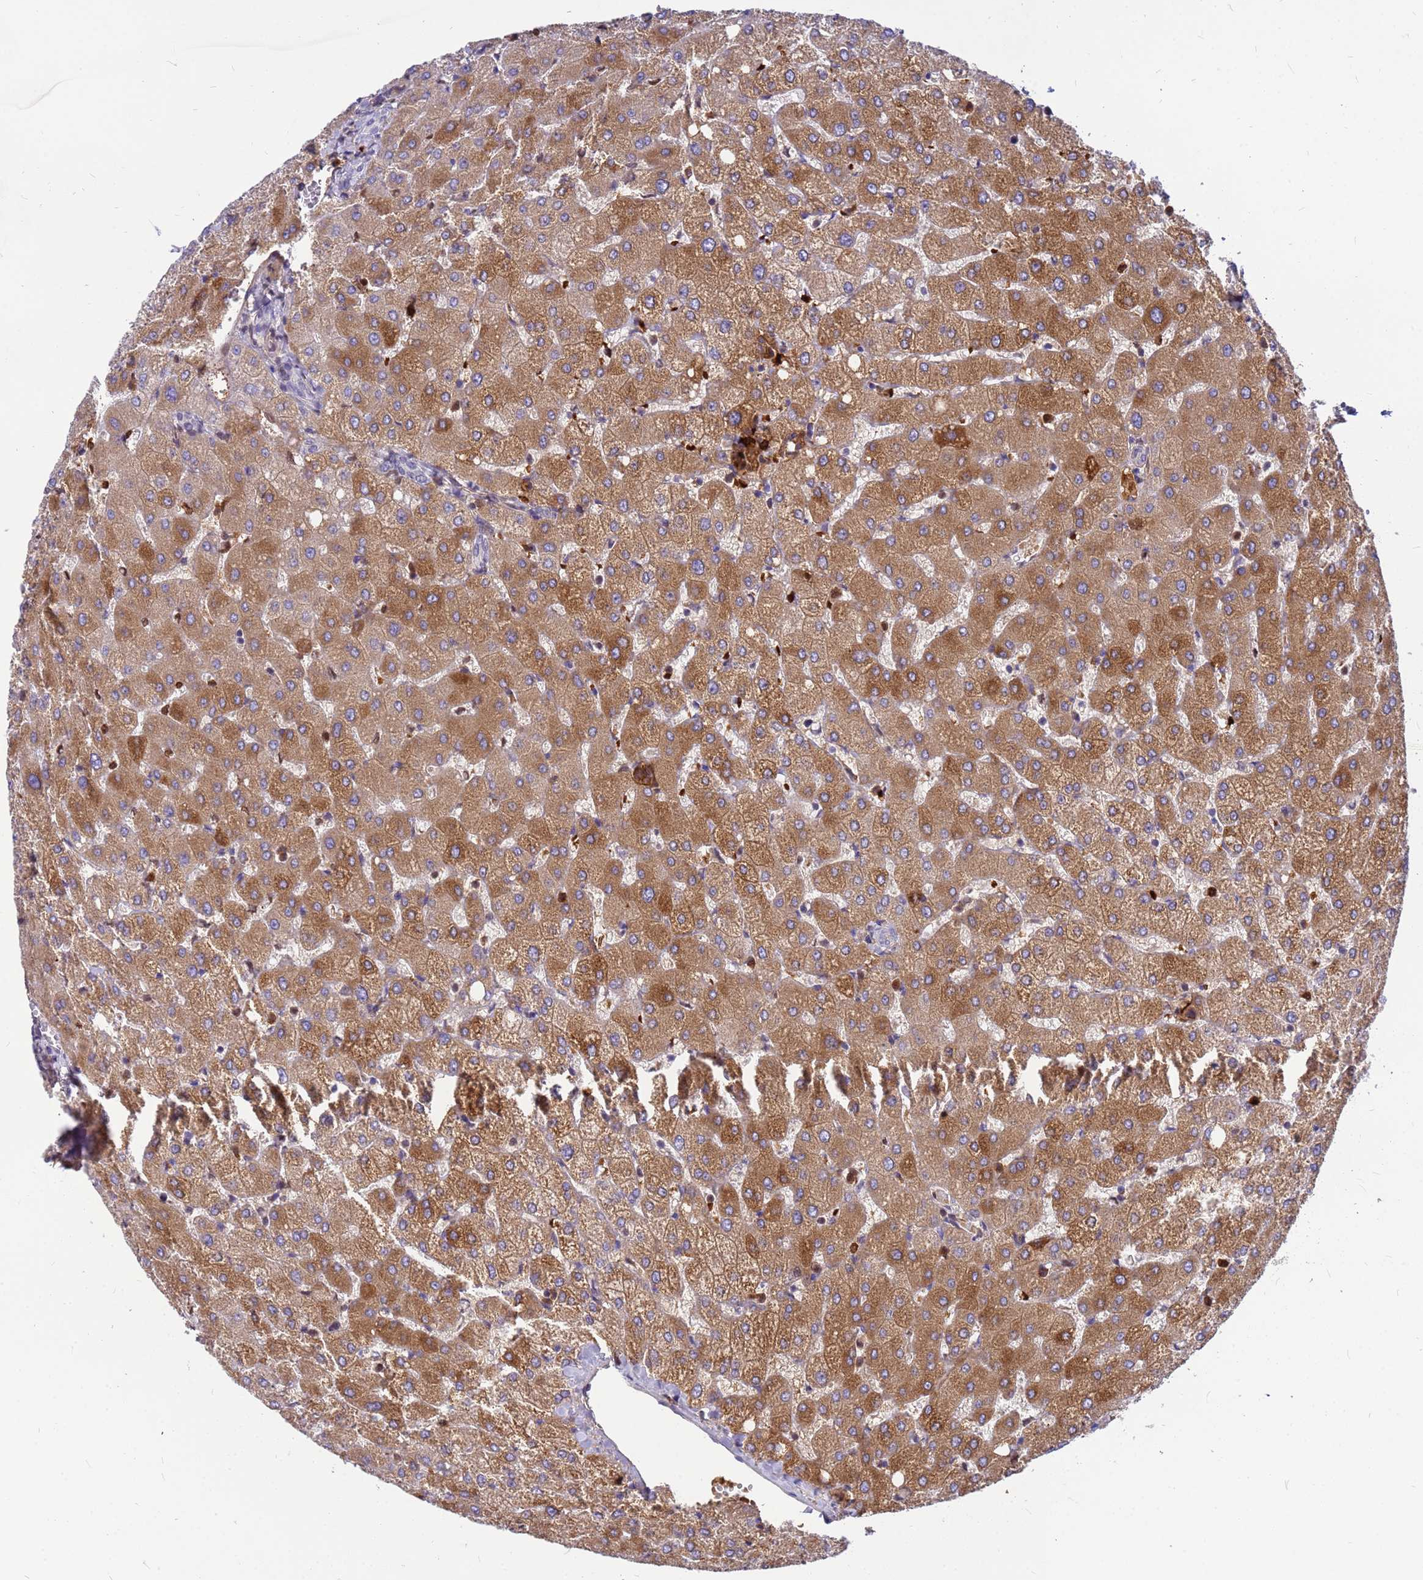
{"staining": {"intensity": "weak", "quantity": ">75%", "location": "cytoplasmic/membranous"}, "tissue": "liver", "cell_type": "Cholangiocytes", "image_type": "normal", "snomed": [{"axis": "morphology", "description": "Normal tissue, NOS"}, {"axis": "topography", "description": "Liver"}], "caption": "Immunohistochemistry micrograph of benign human liver stained for a protein (brown), which reveals low levels of weak cytoplasmic/membranous expression in about >75% of cholangiocytes.", "gene": "ORM1", "patient": {"sex": "female", "age": 54}}